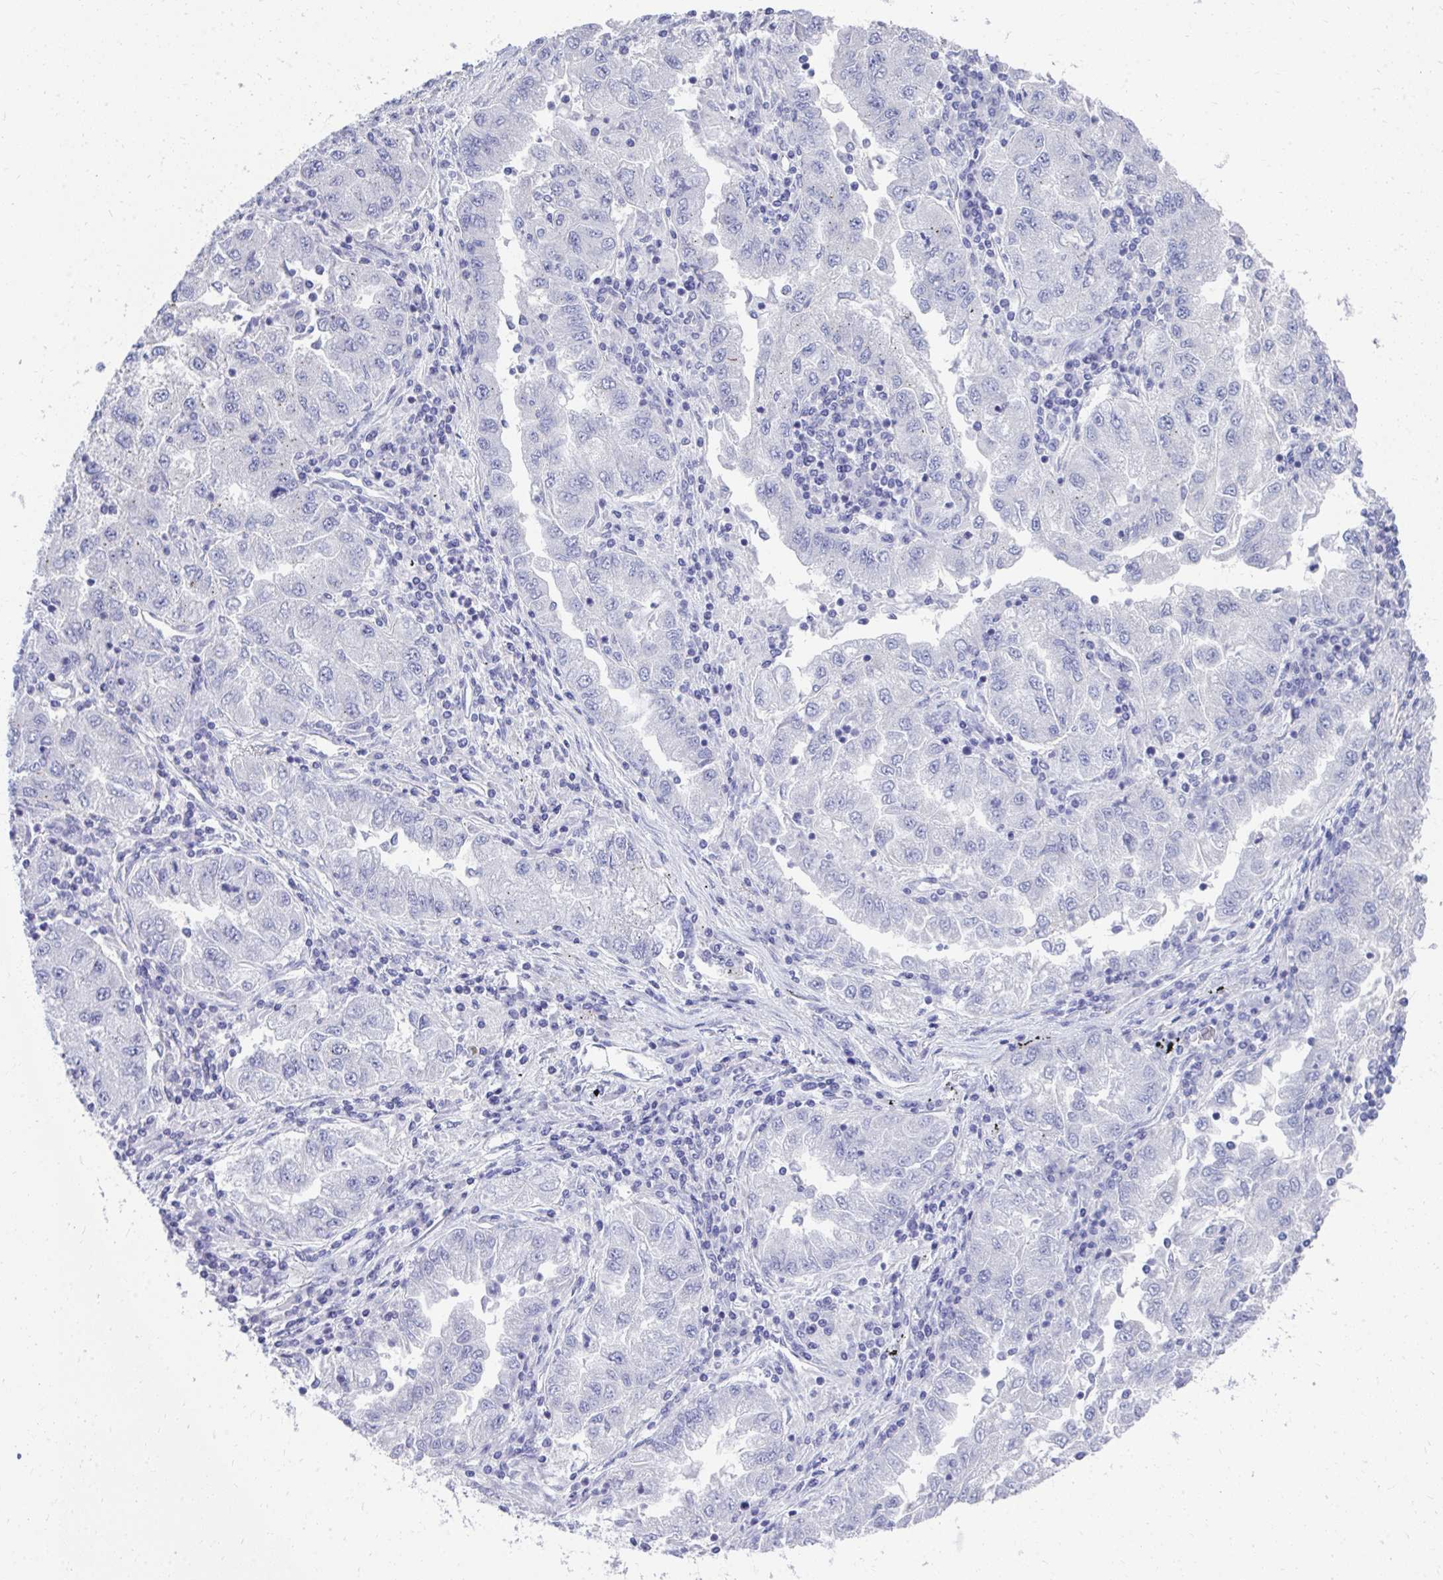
{"staining": {"intensity": "negative", "quantity": "none", "location": "none"}, "tissue": "lung cancer", "cell_type": "Tumor cells", "image_type": "cancer", "snomed": [{"axis": "morphology", "description": "Adenocarcinoma, NOS"}, {"axis": "morphology", "description": "Adenocarcinoma primary or metastatic"}, {"axis": "topography", "description": "Lung"}], "caption": "Immunohistochemistry of human adenocarcinoma (lung) reveals no expression in tumor cells.", "gene": "TMPRSS2", "patient": {"sex": "male", "age": 74}}